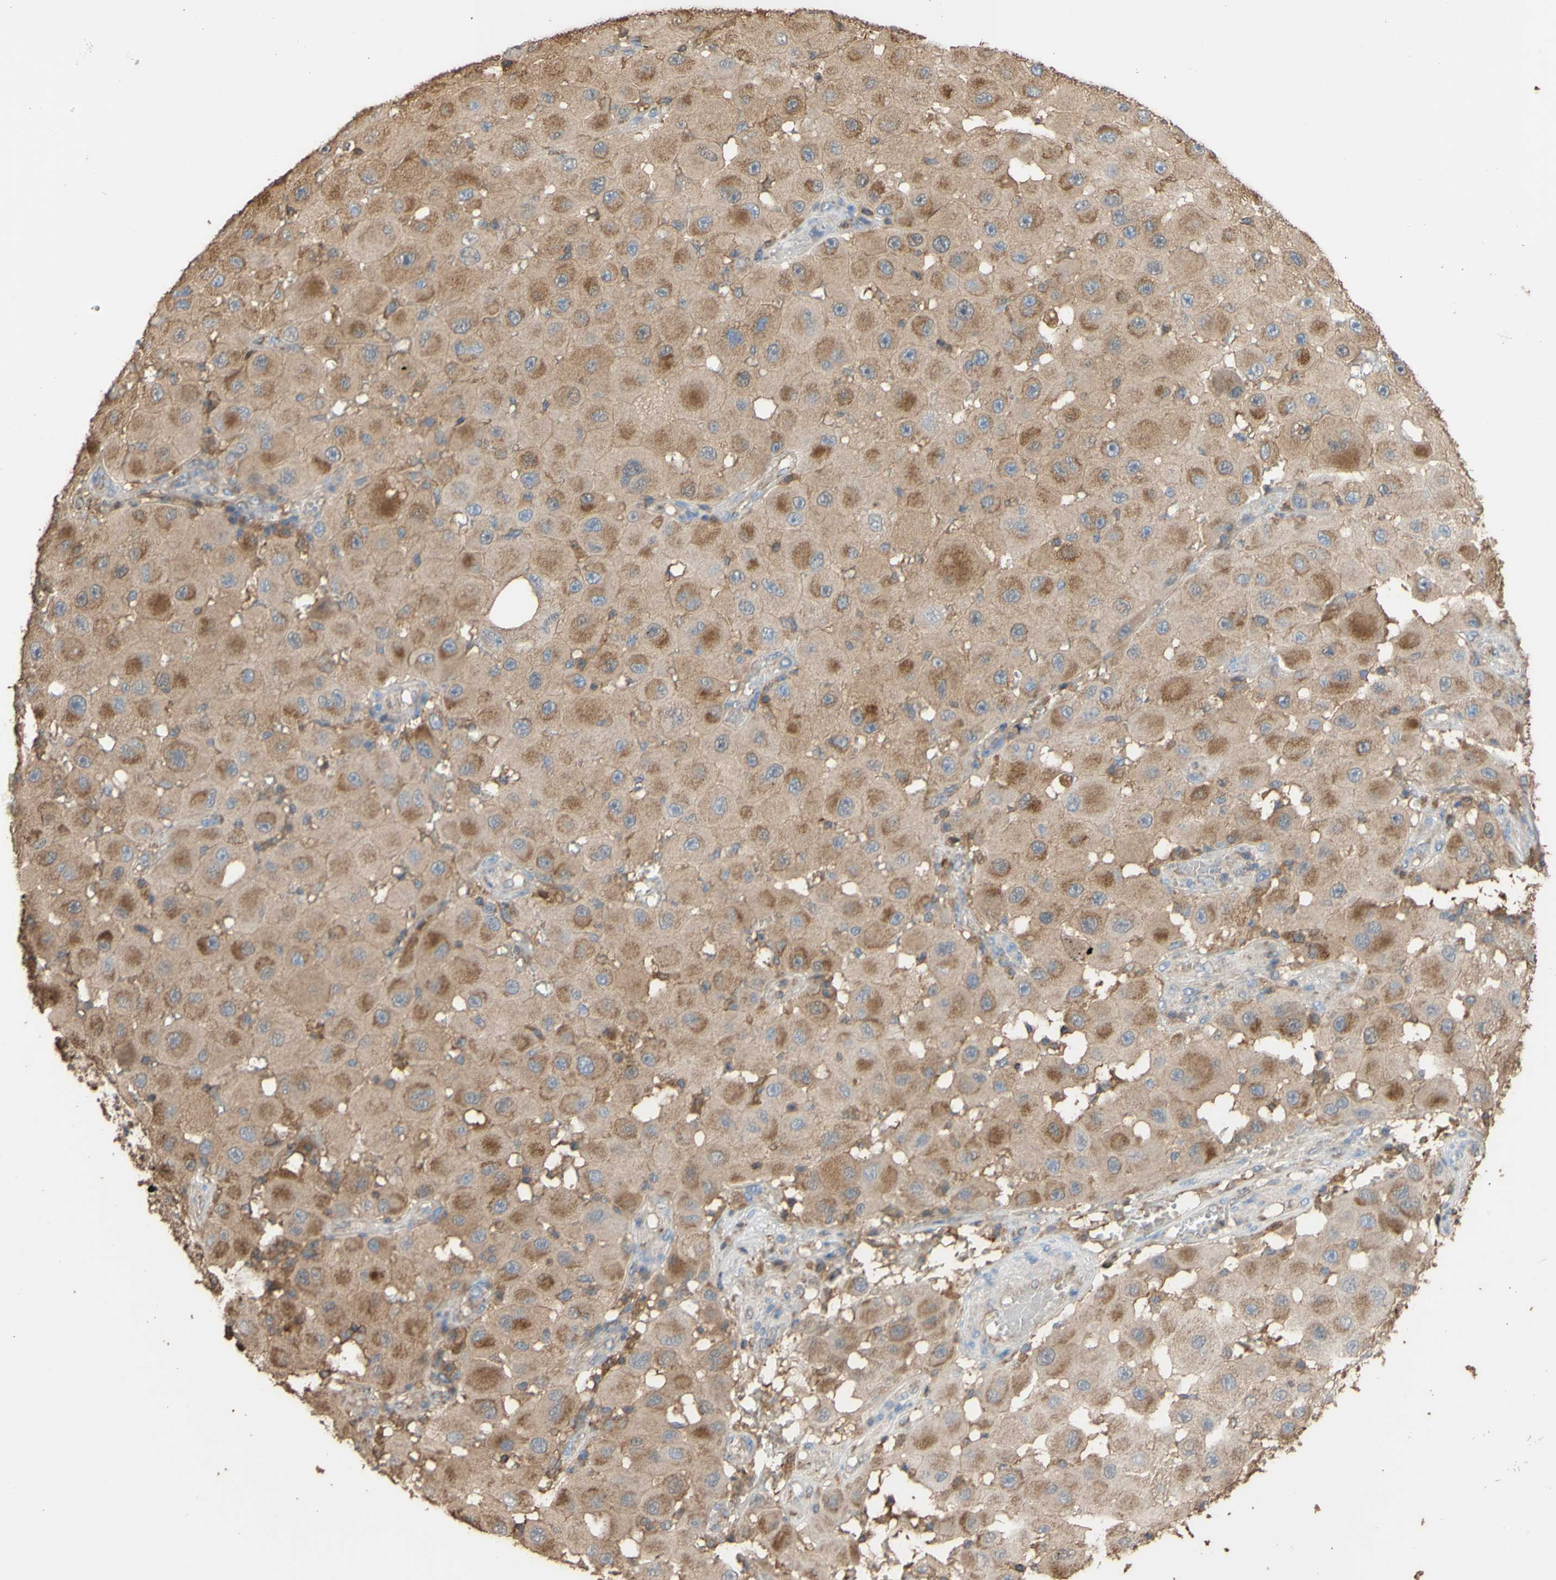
{"staining": {"intensity": "weak", "quantity": ">75%", "location": "cytoplasmic/membranous"}, "tissue": "melanoma", "cell_type": "Tumor cells", "image_type": "cancer", "snomed": [{"axis": "morphology", "description": "Malignant melanoma, NOS"}, {"axis": "topography", "description": "Skin"}], "caption": "Malignant melanoma stained with a protein marker displays weak staining in tumor cells.", "gene": "ALDH9A1", "patient": {"sex": "female", "age": 81}}